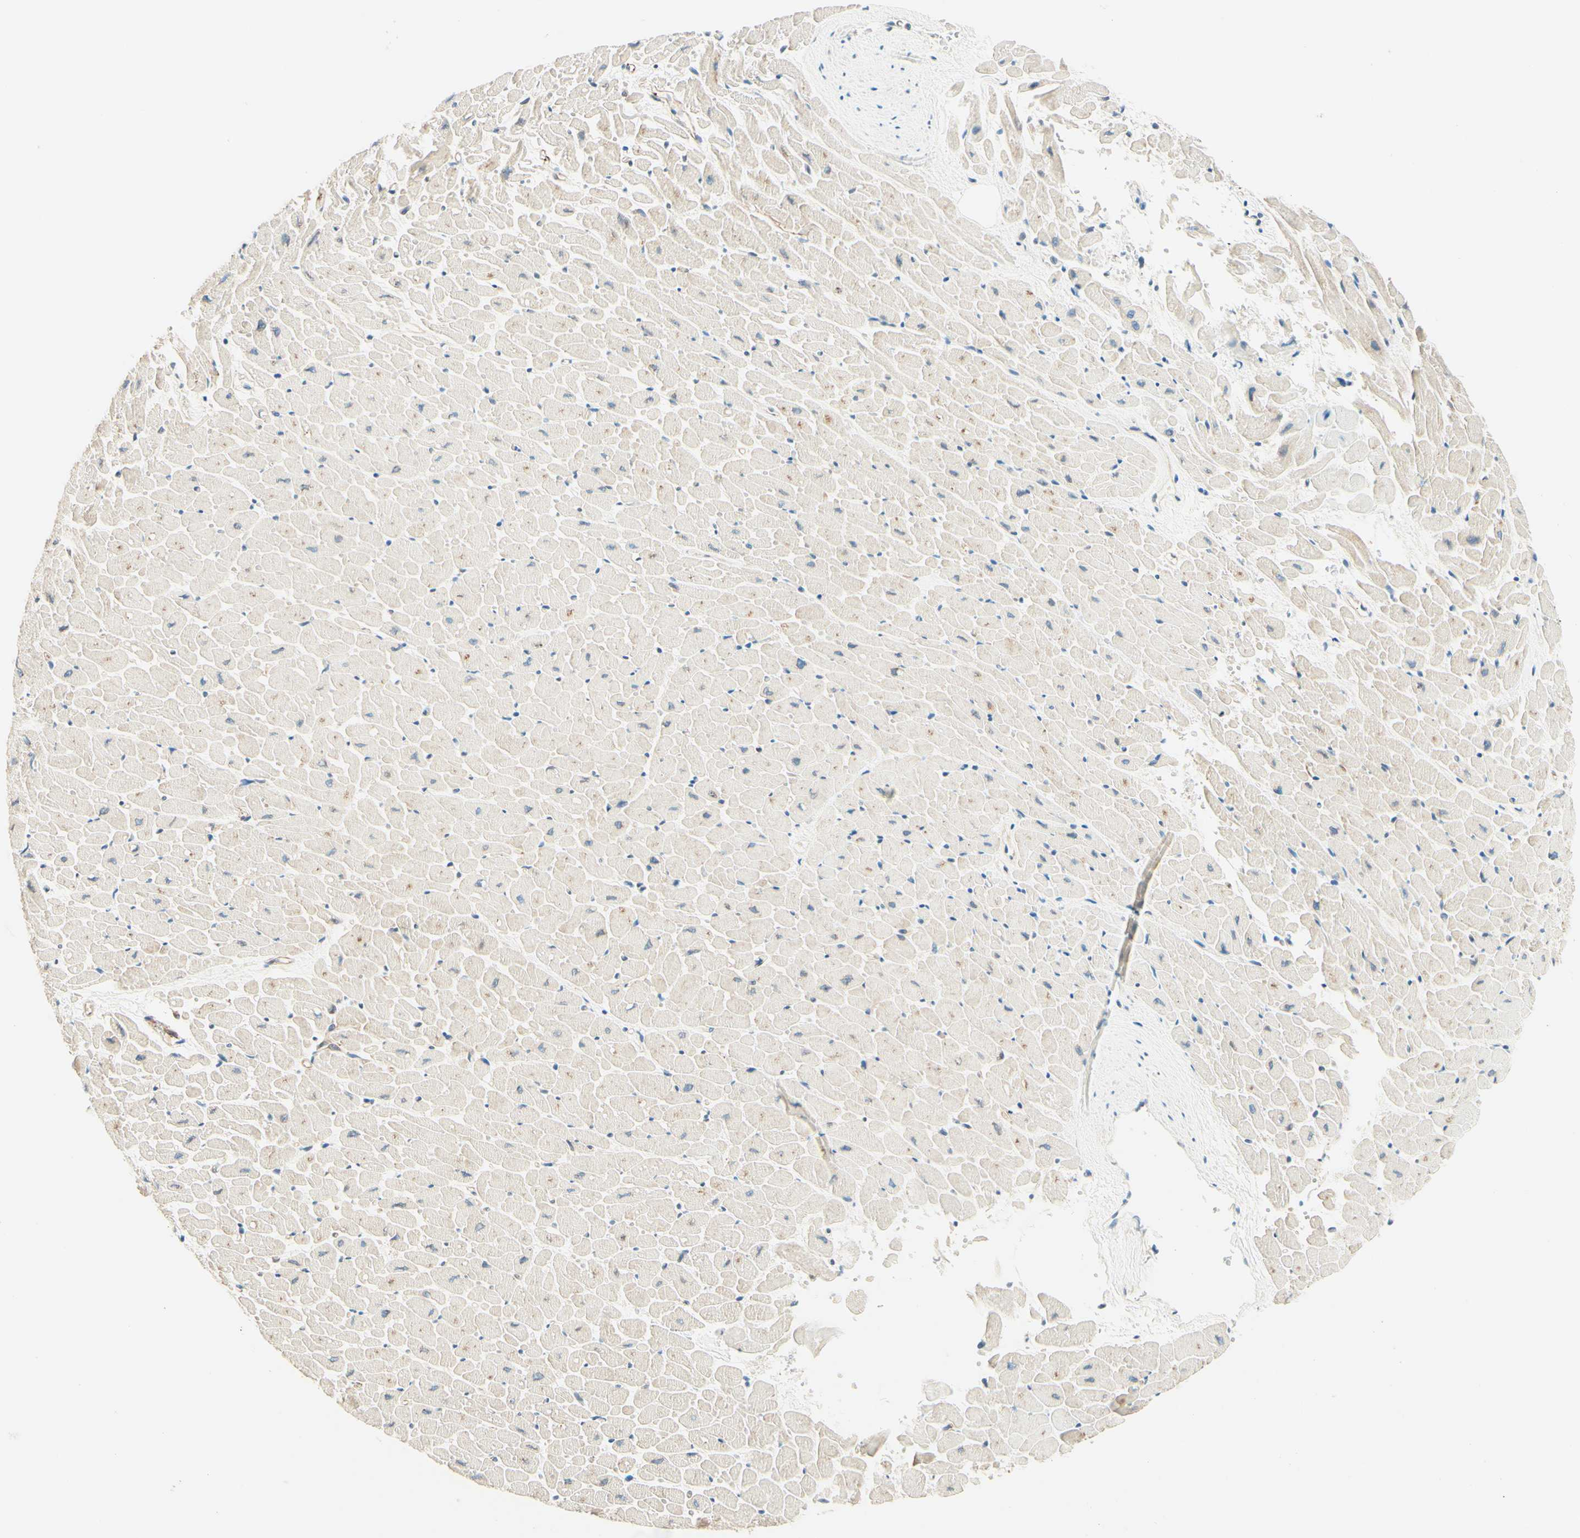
{"staining": {"intensity": "weak", "quantity": "<25%", "location": "cytoplasmic/membranous"}, "tissue": "heart muscle", "cell_type": "Cardiomyocytes", "image_type": "normal", "snomed": [{"axis": "morphology", "description": "Normal tissue, NOS"}, {"axis": "topography", "description": "Heart"}], "caption": "High power microscopy photomicrograph of an immunohistochemistry (IHC) image of benign heart muscle, revealing no significant positivity in cardiomyocytes. The staining is performed using DAB (3,3'-diaminobenzidine) brown chromogen with nuclei counter-stained in using hematoxylin.", "gene": "TAOK2", "patient": {"sex": "male", "age": 45}}